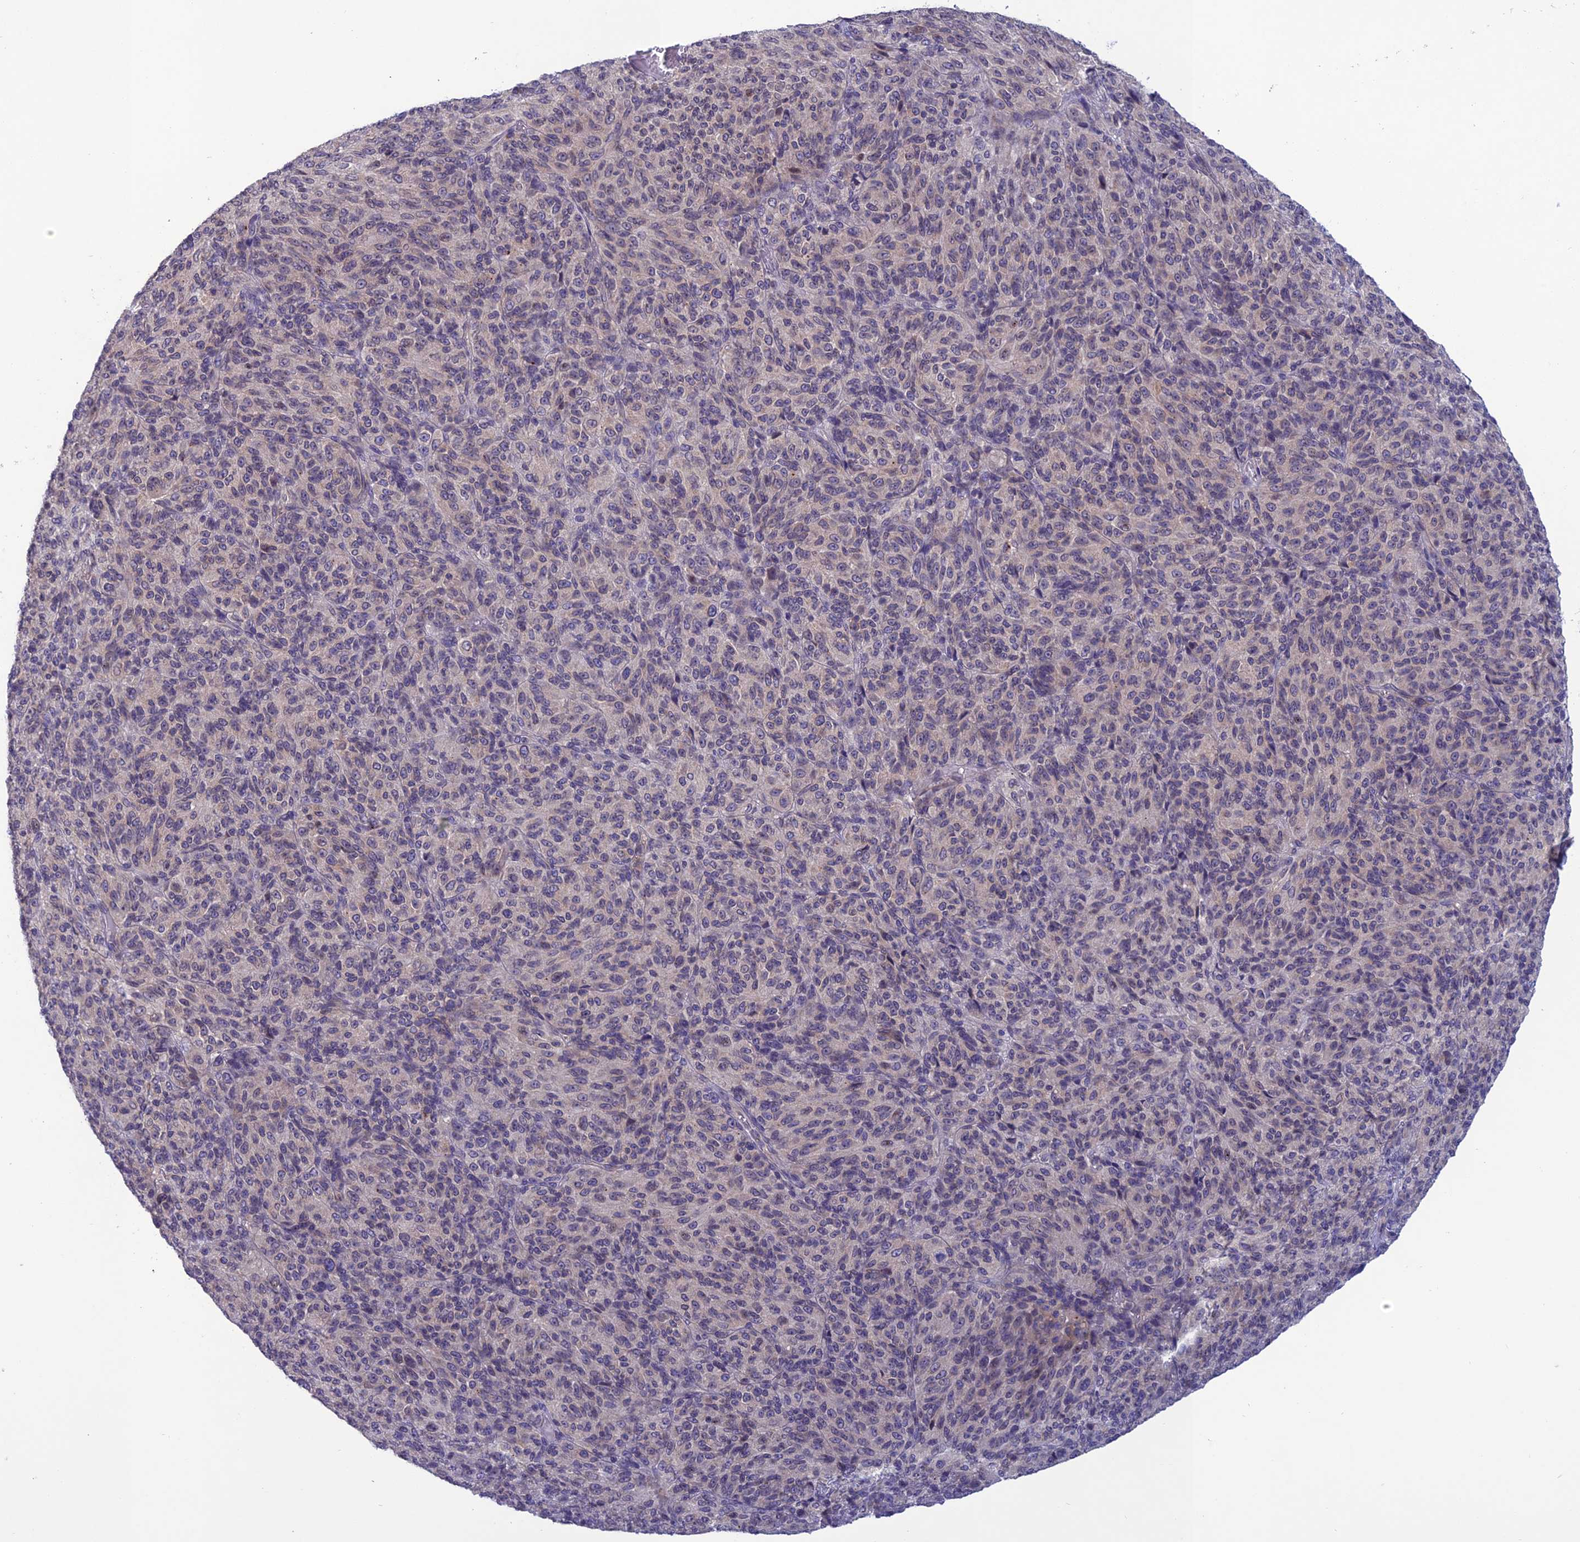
{"staining": {"intensity": "weak", "quantity": "<25%", "location": "cytoplasmic/membranous,nuclear"}, "tissue": "melanoma", "cell_type": "Tumor cells", "image_type": "cancer", "snomed": [{"axis": "morphology", "description": "Malignant melanoma, Metastatic site"}, {"axis": "topography", "description": "Brain"}], "caption": "DAB immunohistochemical staining of melanoma reveals no significant positivity in tumor cells. (Brightfield microscopy of DAB (3,3'-diaminobenzidine) IHC at high magnification).", "gene": "WDR46", "patient": {"sex": "female", "age": 56}}